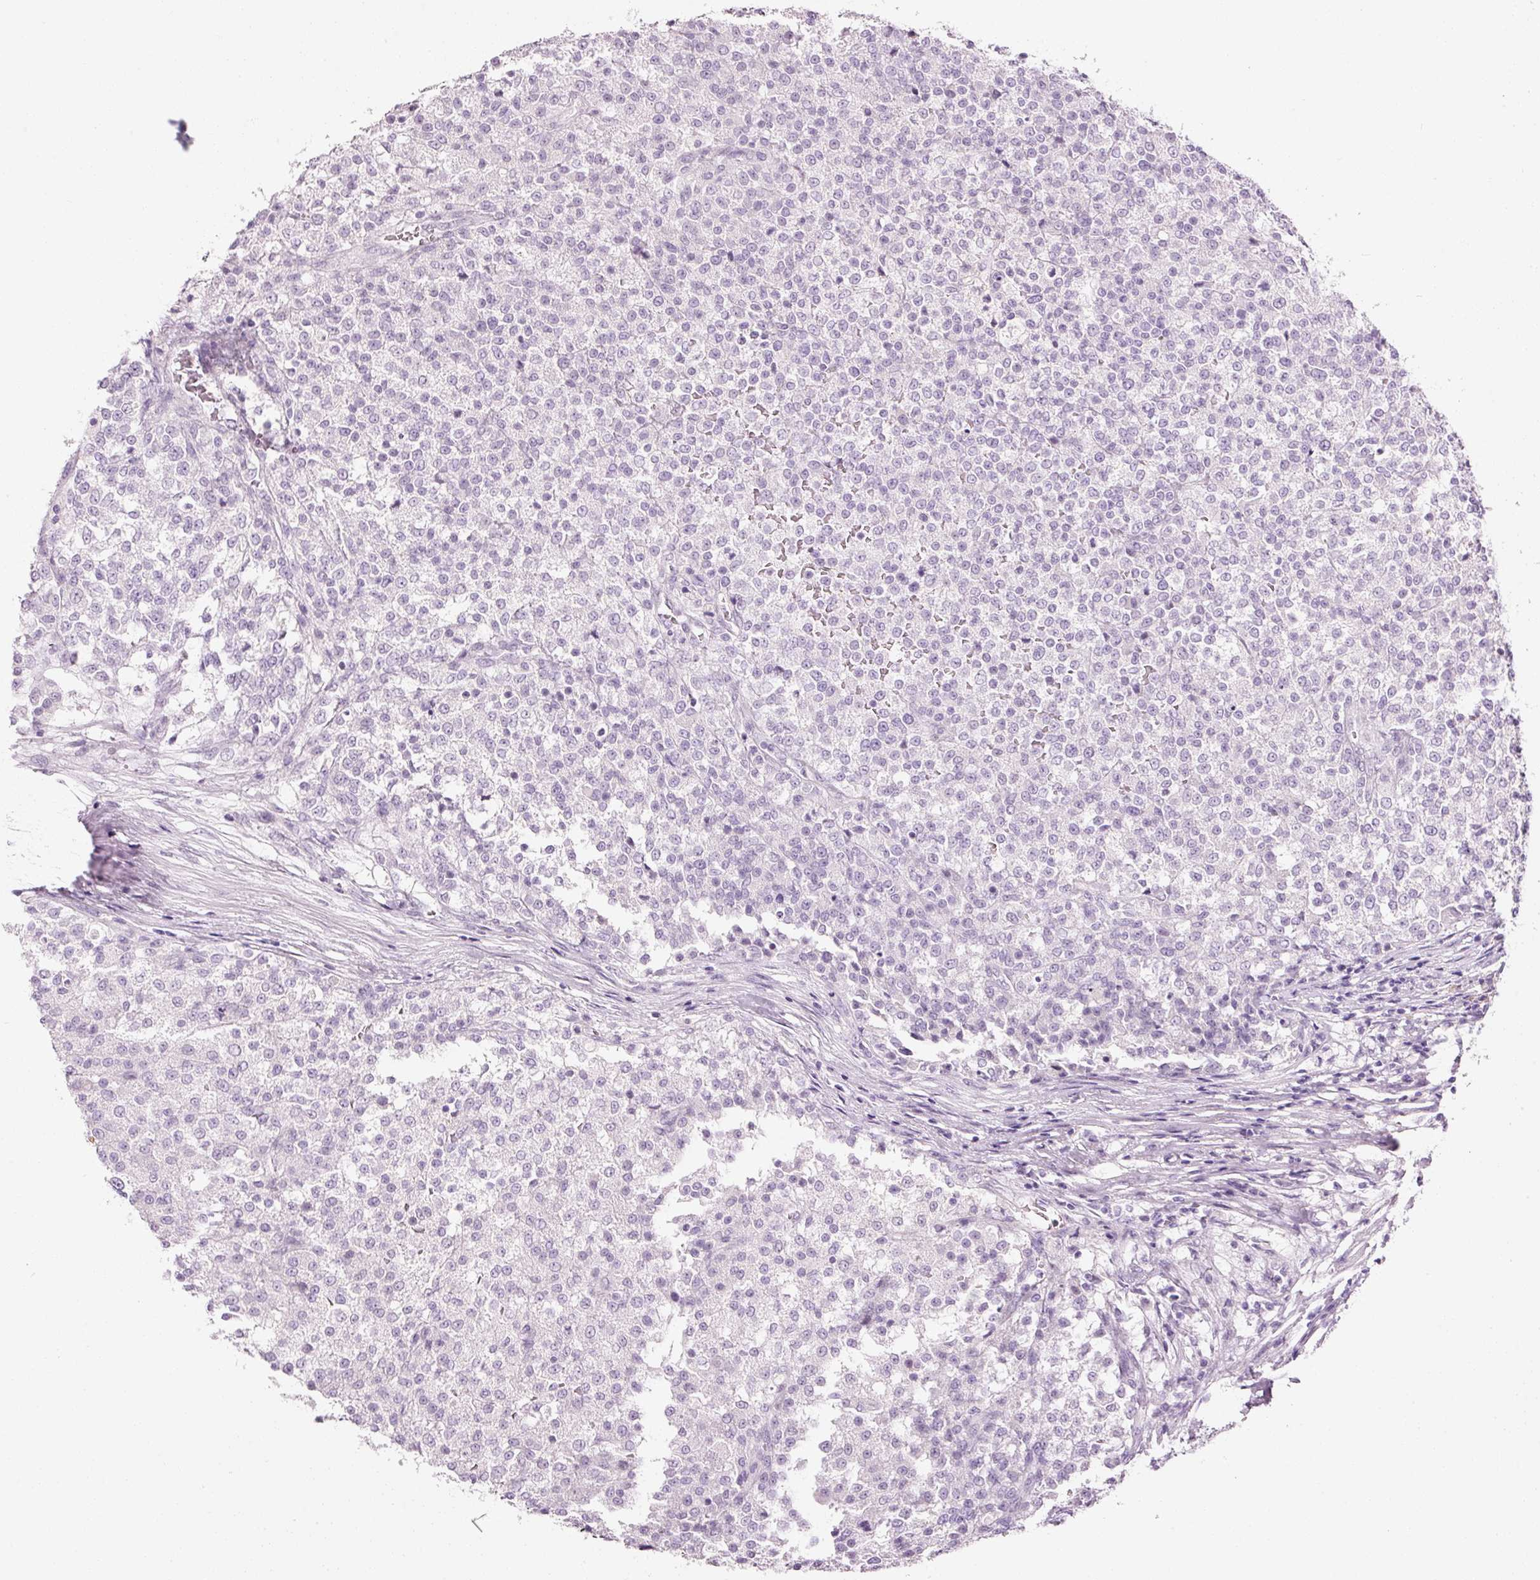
{"staining": {"intensity": "negative", "quantity": "none", "location": "none"}, "tissue": "testis cancer", "cell_type": "Tumor cells", "image_type": "cancer", "snomed": [{"axis": "morphology", "description": "Seminoma, NOS"}, {"axis": "topography", "description": "Testis"}], "caption": "Tumor cells are negative for protein expression in human testis cancer (seminoma).", "gene": "ANKRD20A1", "patient": {"sex": "male", "age": 59}}